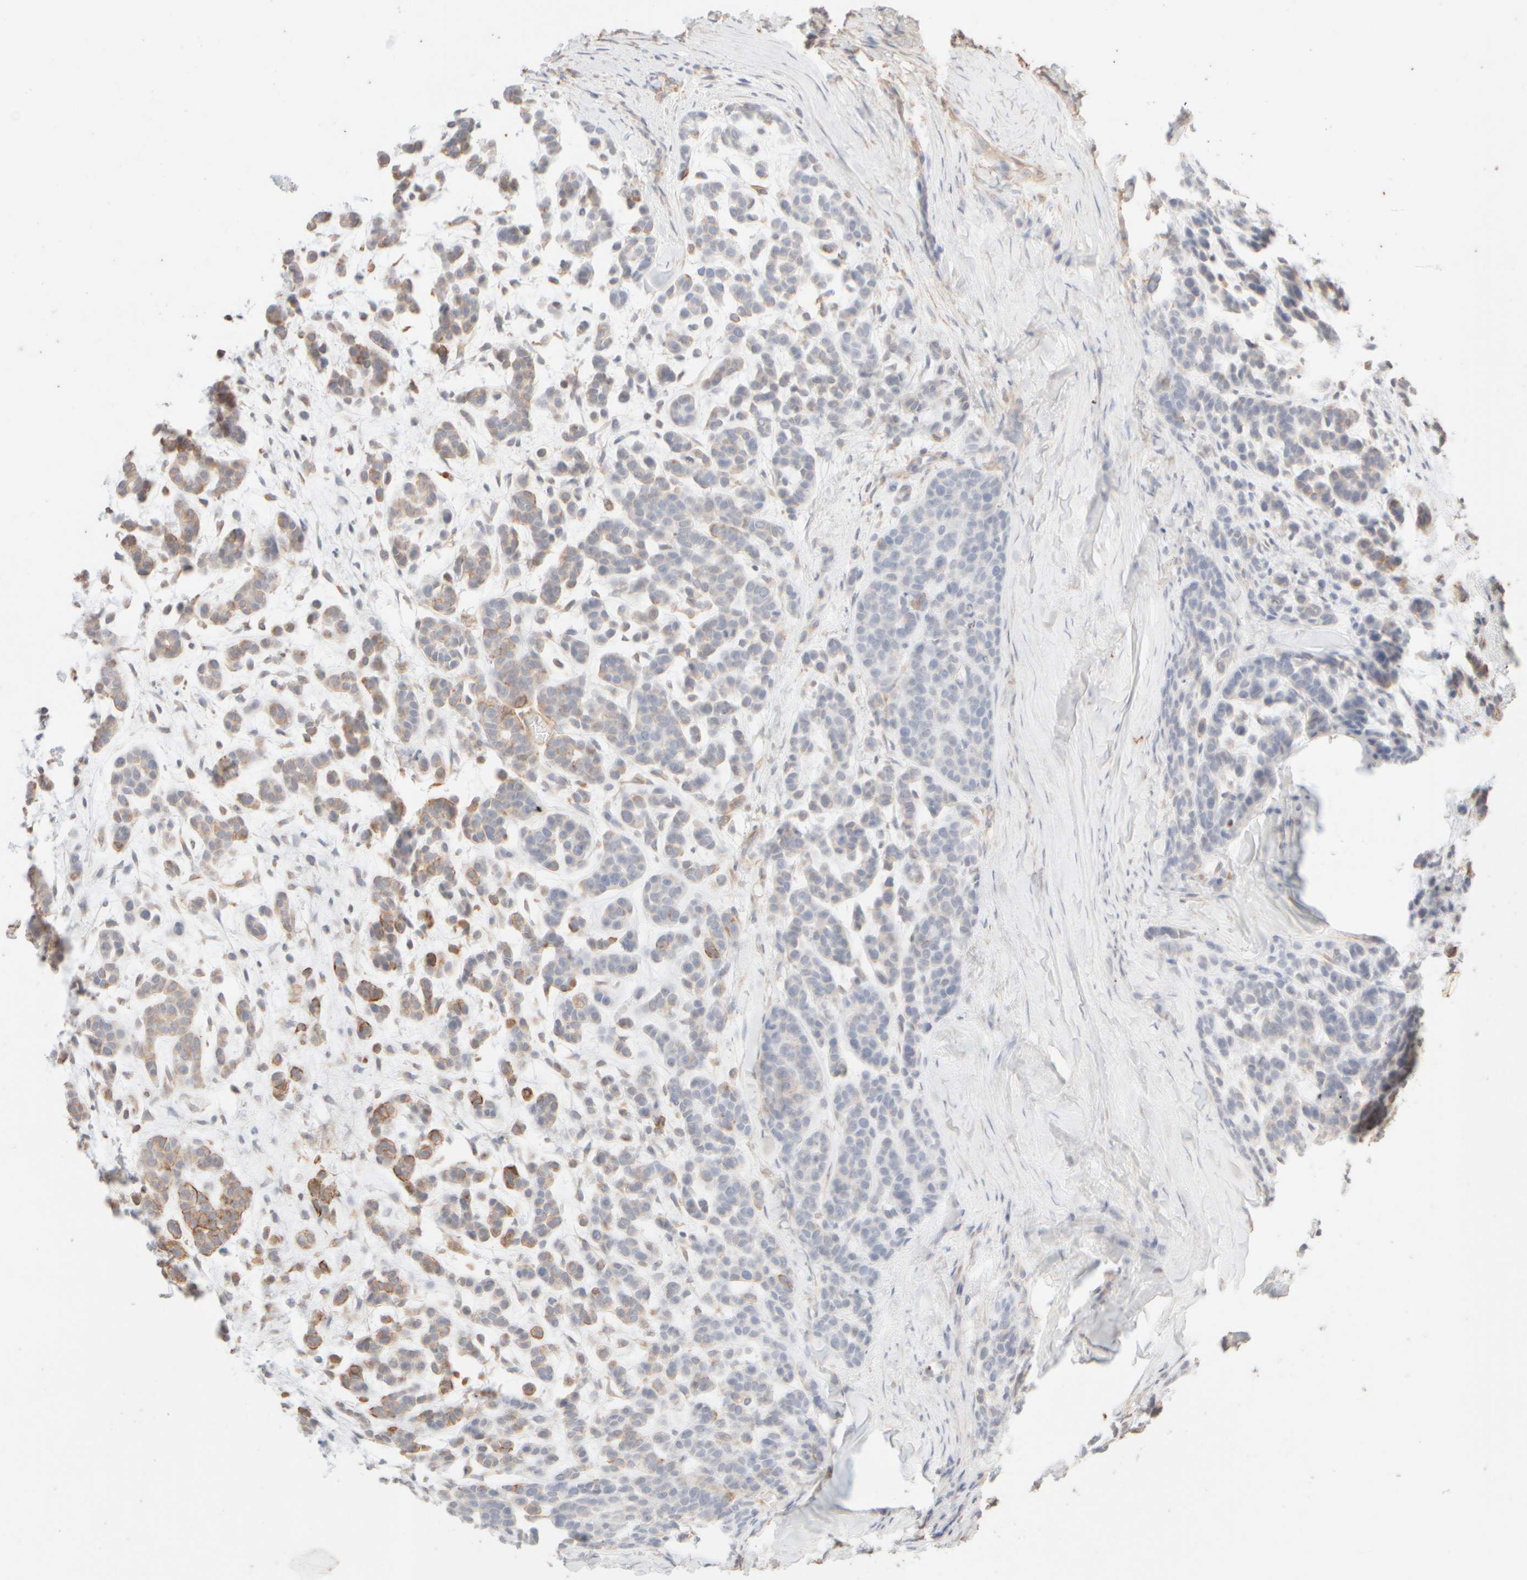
{"staining": {"intensity": "moderate", "quantity": "<25%", "location": "cytoplasmic/membranous"}, "tissue": "head and neck cancer", "cell_type": "Tumor cells", "image_type": "cancer", "snomed": [{"axis": "morphology", "description": "Adenocarcinoma, NOS"}, {"axis": "morphology", "description": "Adenoma, NOS"}, {"axis": "topography", "description": "Head-Neck"}], "caption": "Immunohistochemistry (IHC) micrograph of head and neck cancer stained for a protein (brown), which shows low levels of moderate cytoplasmic/membranous expression in approximately <25% of tumor cells.", "gene": "KRT15", "patient": {"sex": "female", "age": 55}}